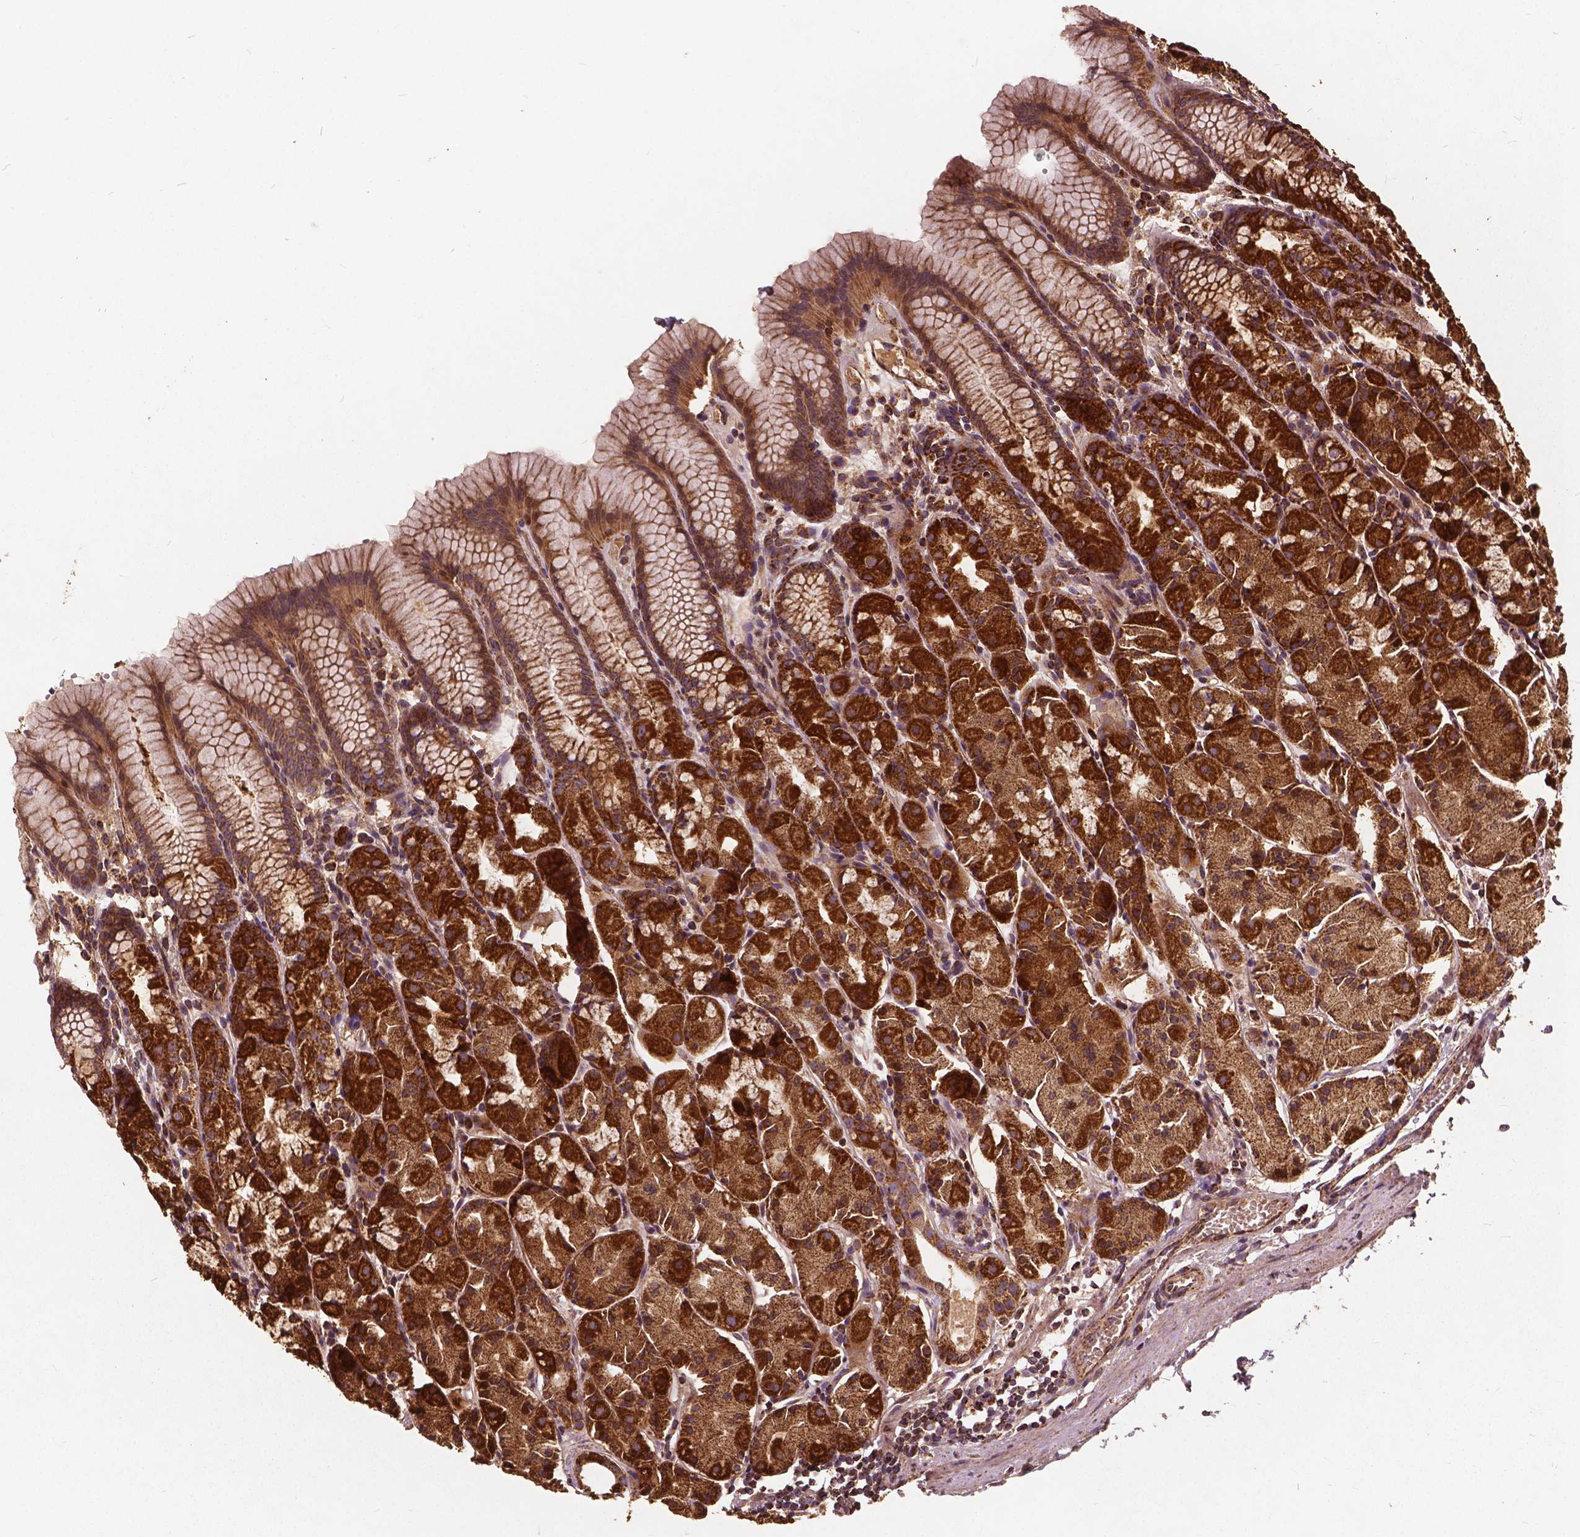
{"staining": {"intensity": "strong", "quantity": ">75%", "location": "cytoplasmic/membranous"}, "tissue": "stomach", "cell_type": "Glandular cells", "image_type": "normal", "snomed": [{"axis": "morphology", "description": "Normal tissue, NOS"}, {"axis": "topography", "description": "Stomach, upper"}], "caption": "Immunohistochemical staining of benign stomach demonstrates high levels of strong cytoplasmic/membranous staining in about >75% of glandular cells. (Brightfield microscopy of DAB IHC at high magnification).", "gene": "UBXN2A", "patient": {"sex": "male", "age": 47}}